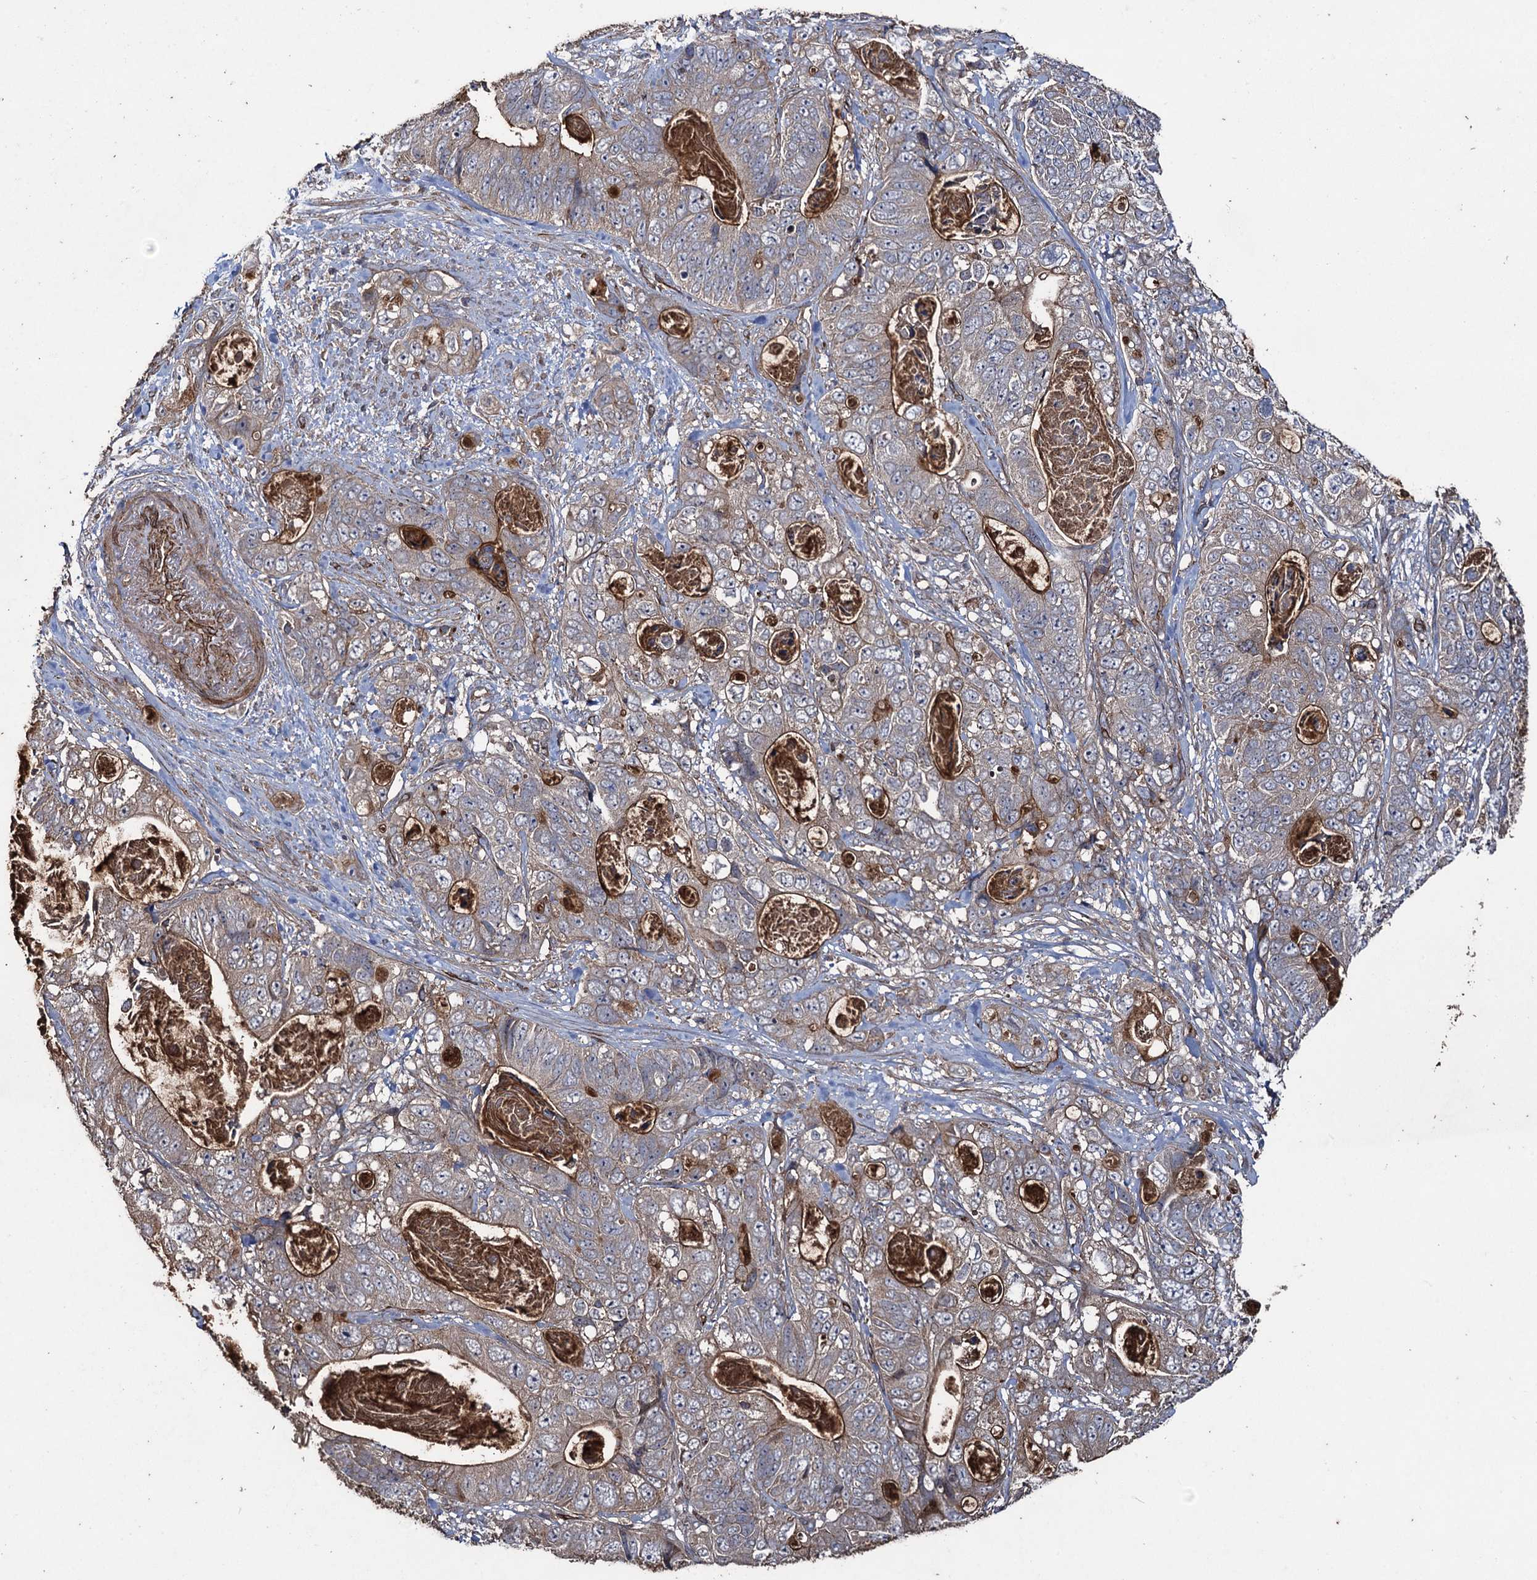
{"staining": {"intensity": "moderate", "quantity": "<25%", "location": "cytoplasmic/membranous"}, "tissue": "stomach cancer", "cell_type": "Tumor cells", "image_type": "cancer", "snomed": [{"axis": "morphology", "description": "Normal tissue, NOS"}, {"axis": "morphology", "description": "Adenocarcinoma, NOS"}, {"axis": "topography", "description": "Stomach"}], "caption": "The immunohistochemical stain shows moderate cytoplasmic/membranous staining in tumor cells of stomach cancer (adenocarcinoma) tissue.", "gene": "TXNDC11", "patient": {"sex": "female", "age": 89}}